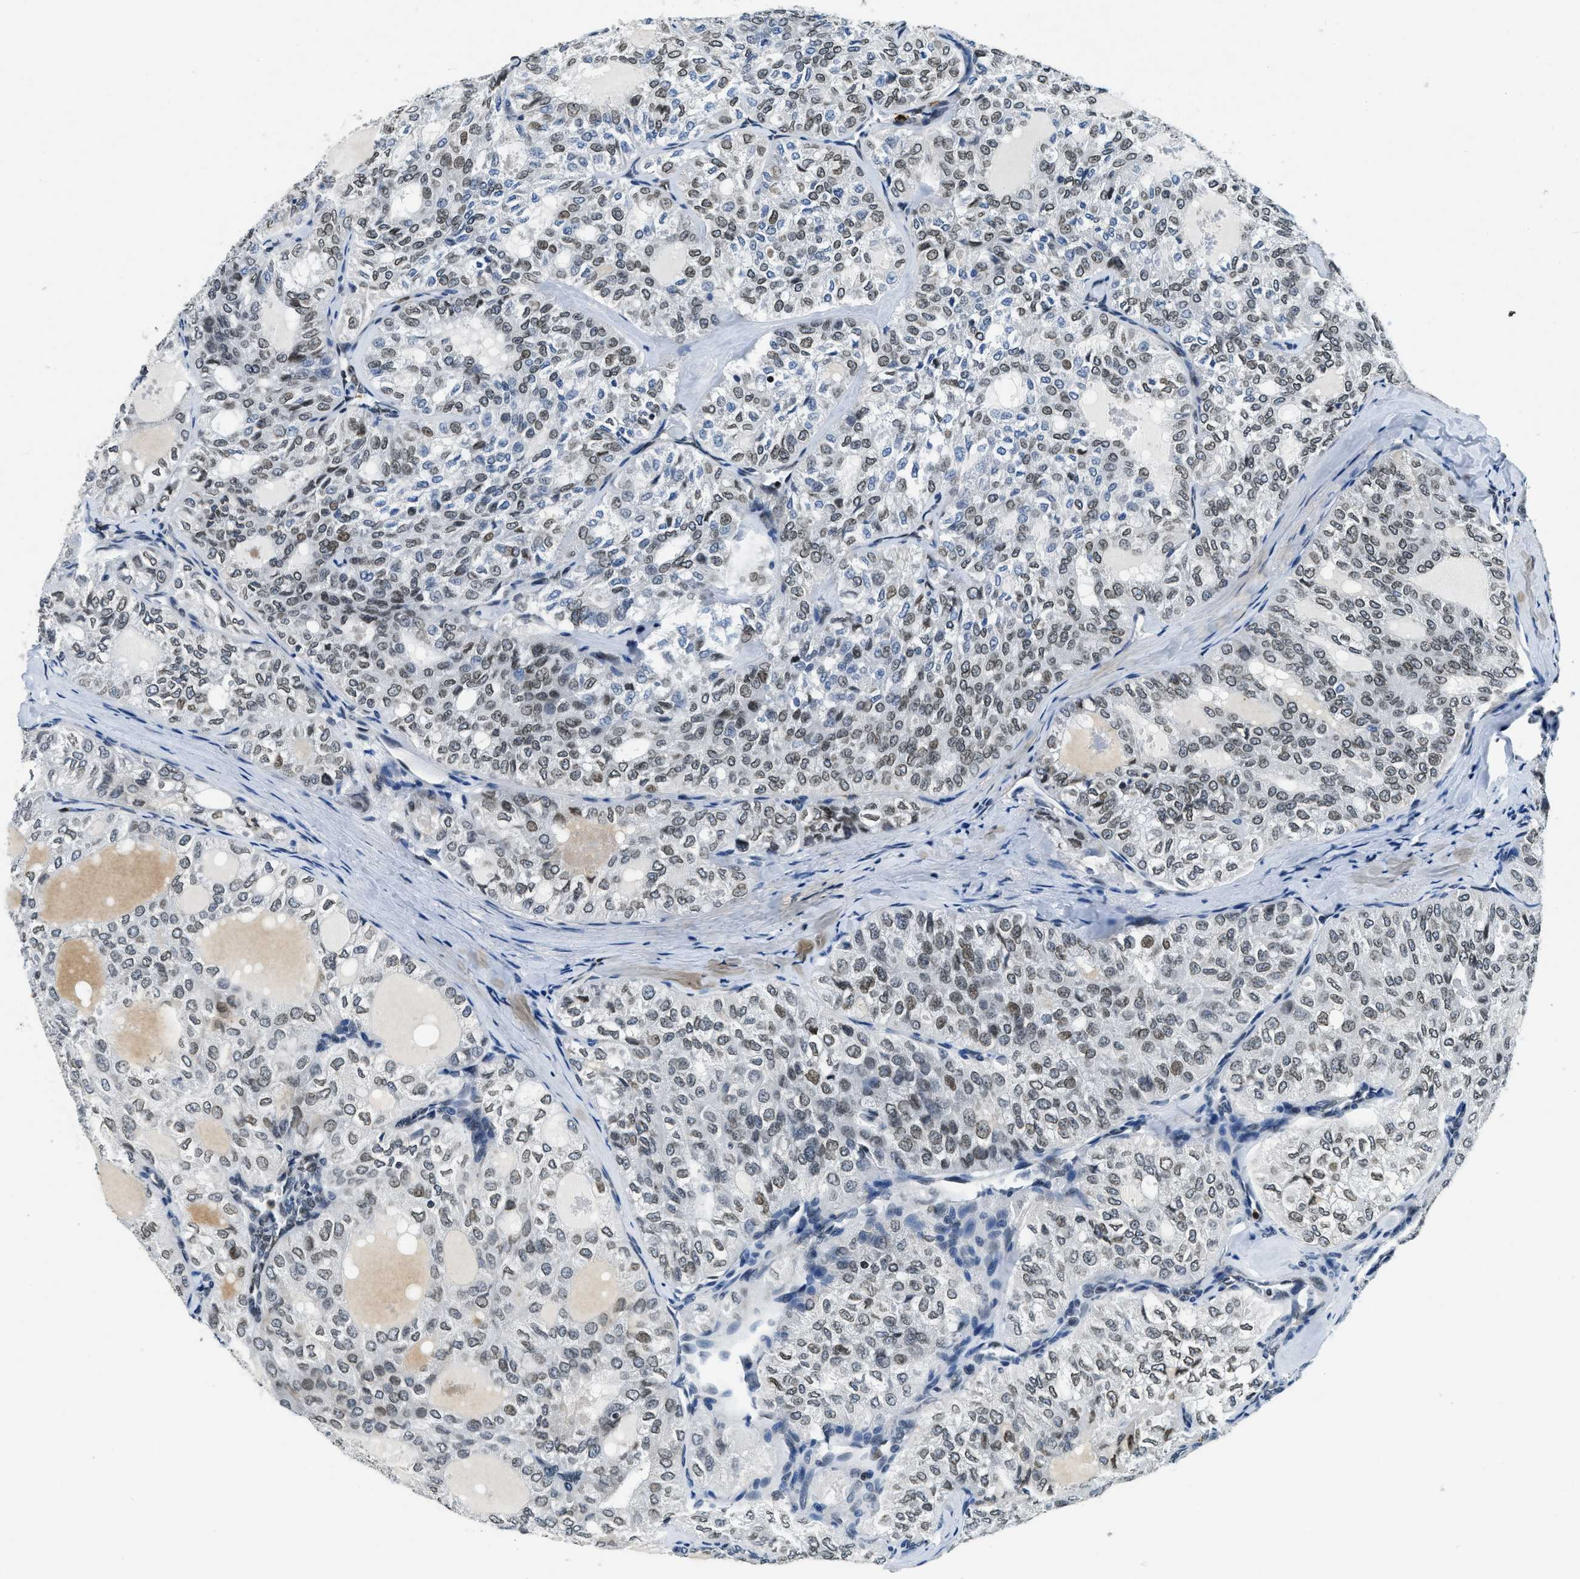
{"staining": {"intensity": "moderate", "quantity": ">75%", "location": "nuclear"}, "tissue": "thyroid cancer", "cell_type": "Tumor cells", "image_type": "cancer", "snomed": [{"axis": "morphology", "description": "Follicular adenoma carcinoma, NOS"}, {"axis": "topography", "description": "Thyroid gland"}], "caption": "Moderate nuclear staining is seen in about >75% of tumor cells in thyroid cancer (follicular adenoma carcinoma).", "gene": "ZC3HC1", "patient": {"sex": "male", "age": 75}}